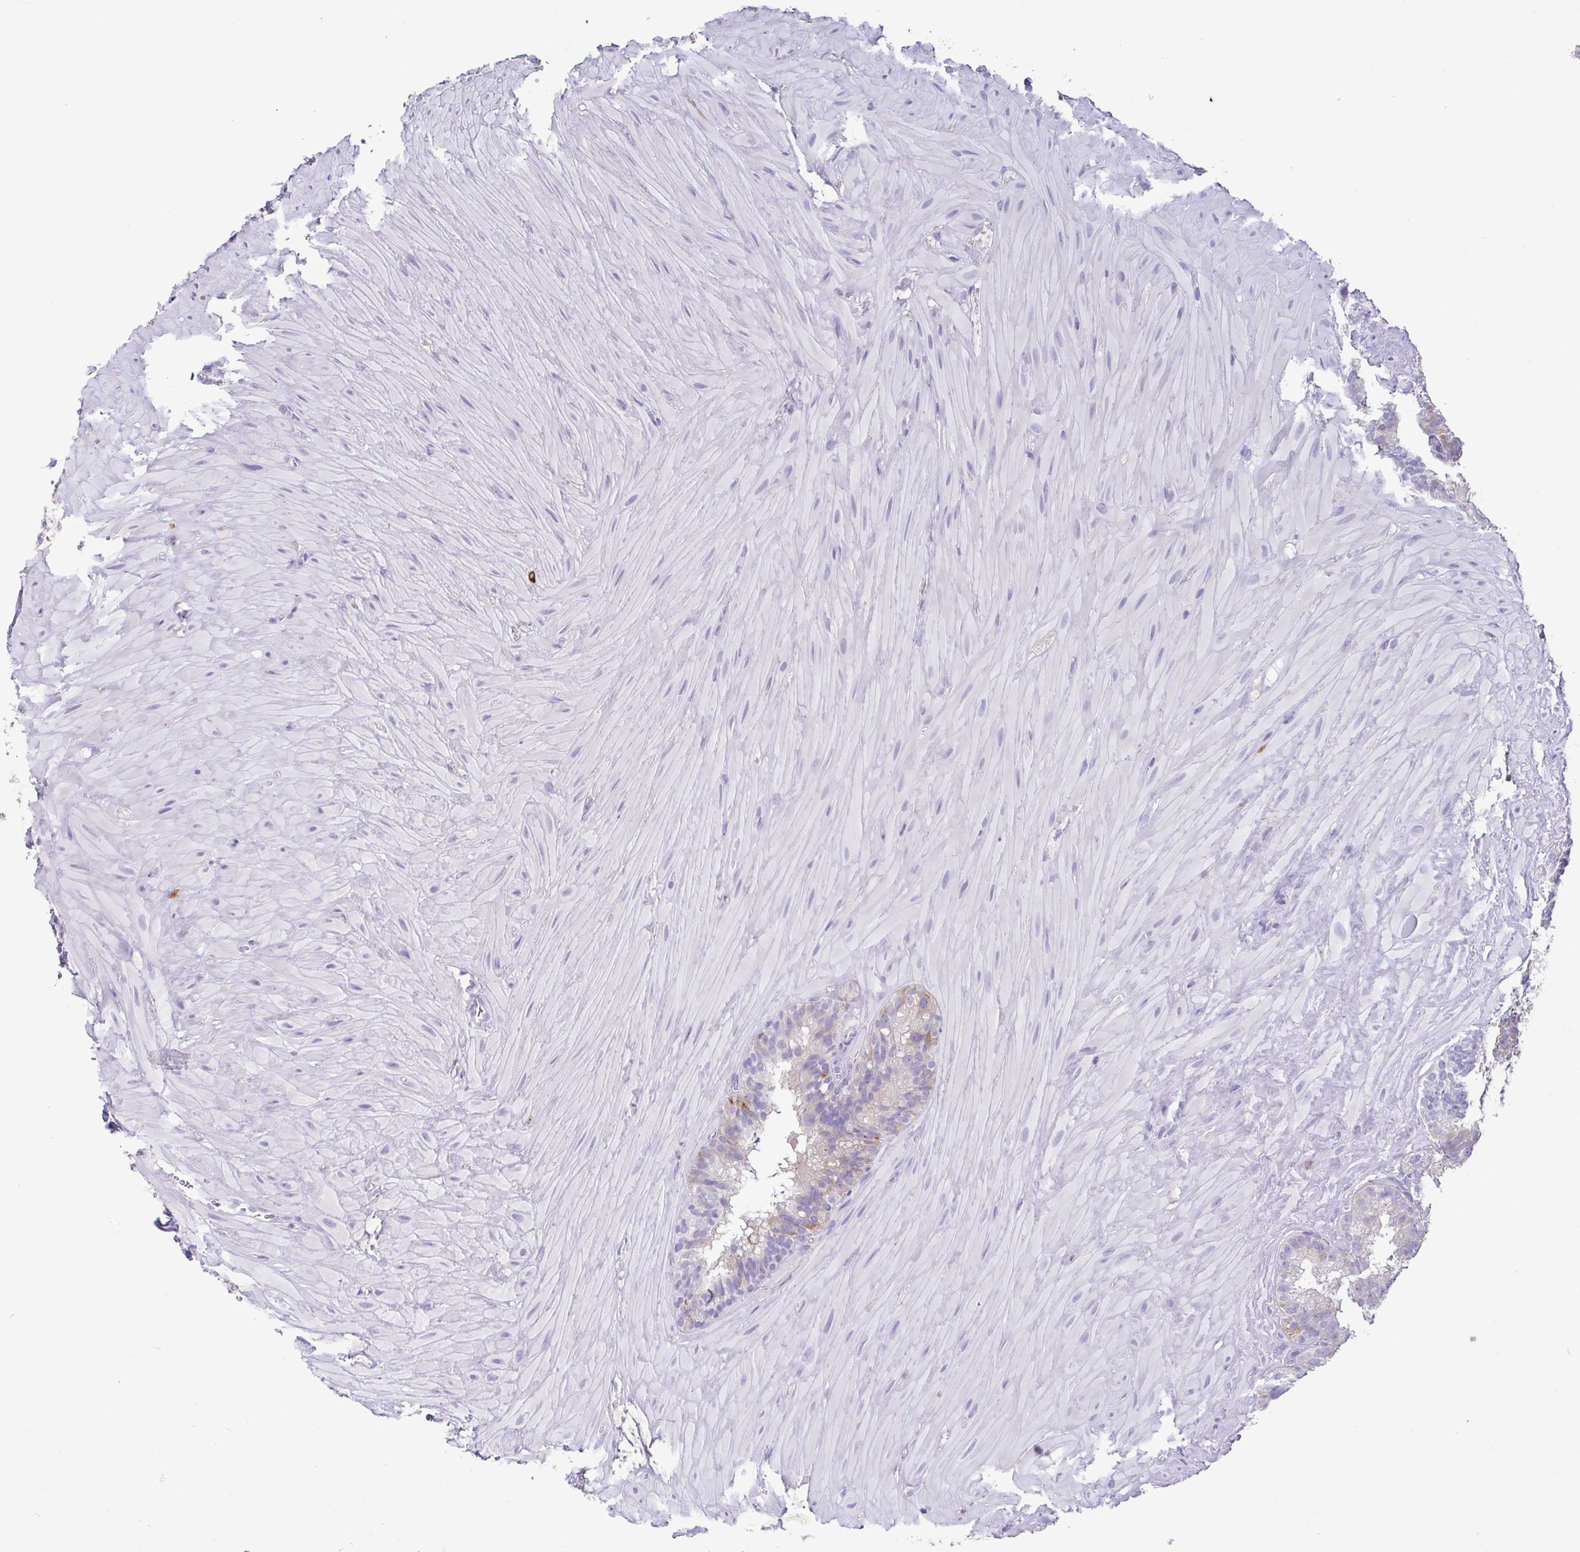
{"staining": {"intensity": "negative", "quantity": "none", "location": "none"}, "tissue": "seminal vesicle", "cell_type": "Glandular cells", "image_type": "normal", "snomed": [{"axis": "morphology", "description": "Normal tissue, NOS"}, {"axis": "topography", "description": "Seminal veicle"}], "caption": "Seminal vesicle stained for a protein using IHC shows no positivity glandular cells.", "gene": "PGLYRP1", "patient": {"sex": "male", "age": 60}}